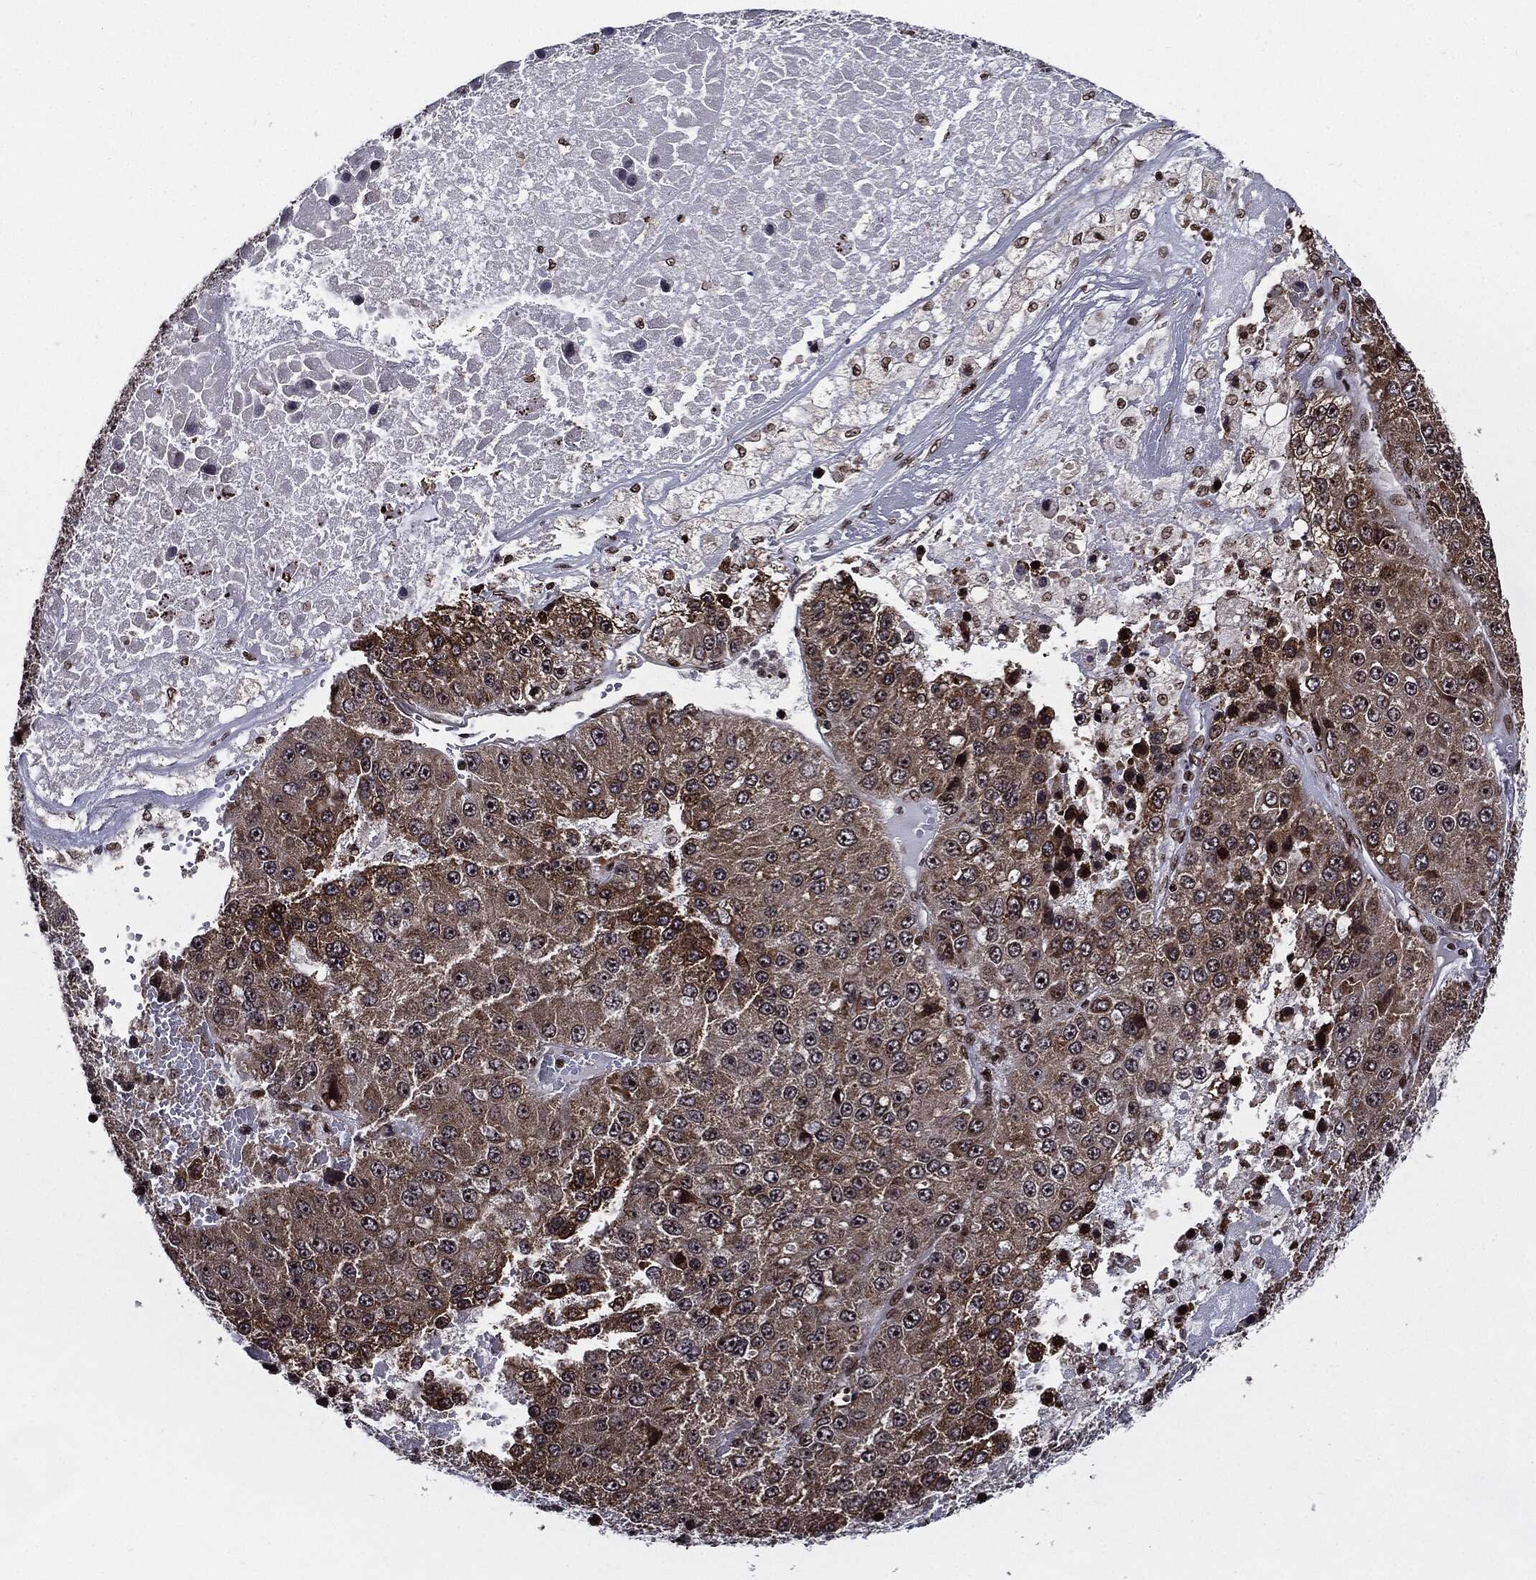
{"staining": {"intensity": "moderate", "quantity": "25%-75%", "location": "cytoplasmic/membranous"}, "tissue": "liver cancer", "cell_type": "Tumor cells", "image_type": "cancer", "snomed": [{"axis": "morphology", "description": "Carcinoma, Hepatocellular, NOS"}, {"axis": "topography", "description": "Liver"}], "caption": "A photomicrograph of human liver cancer (hepatocellular carcinoma) stained for a protein reveals moderate cytoplasmic/membranous brown staining in tumor cells.", "gene": "ZFP91", "patient": {"sex": "female", "age": 73}}